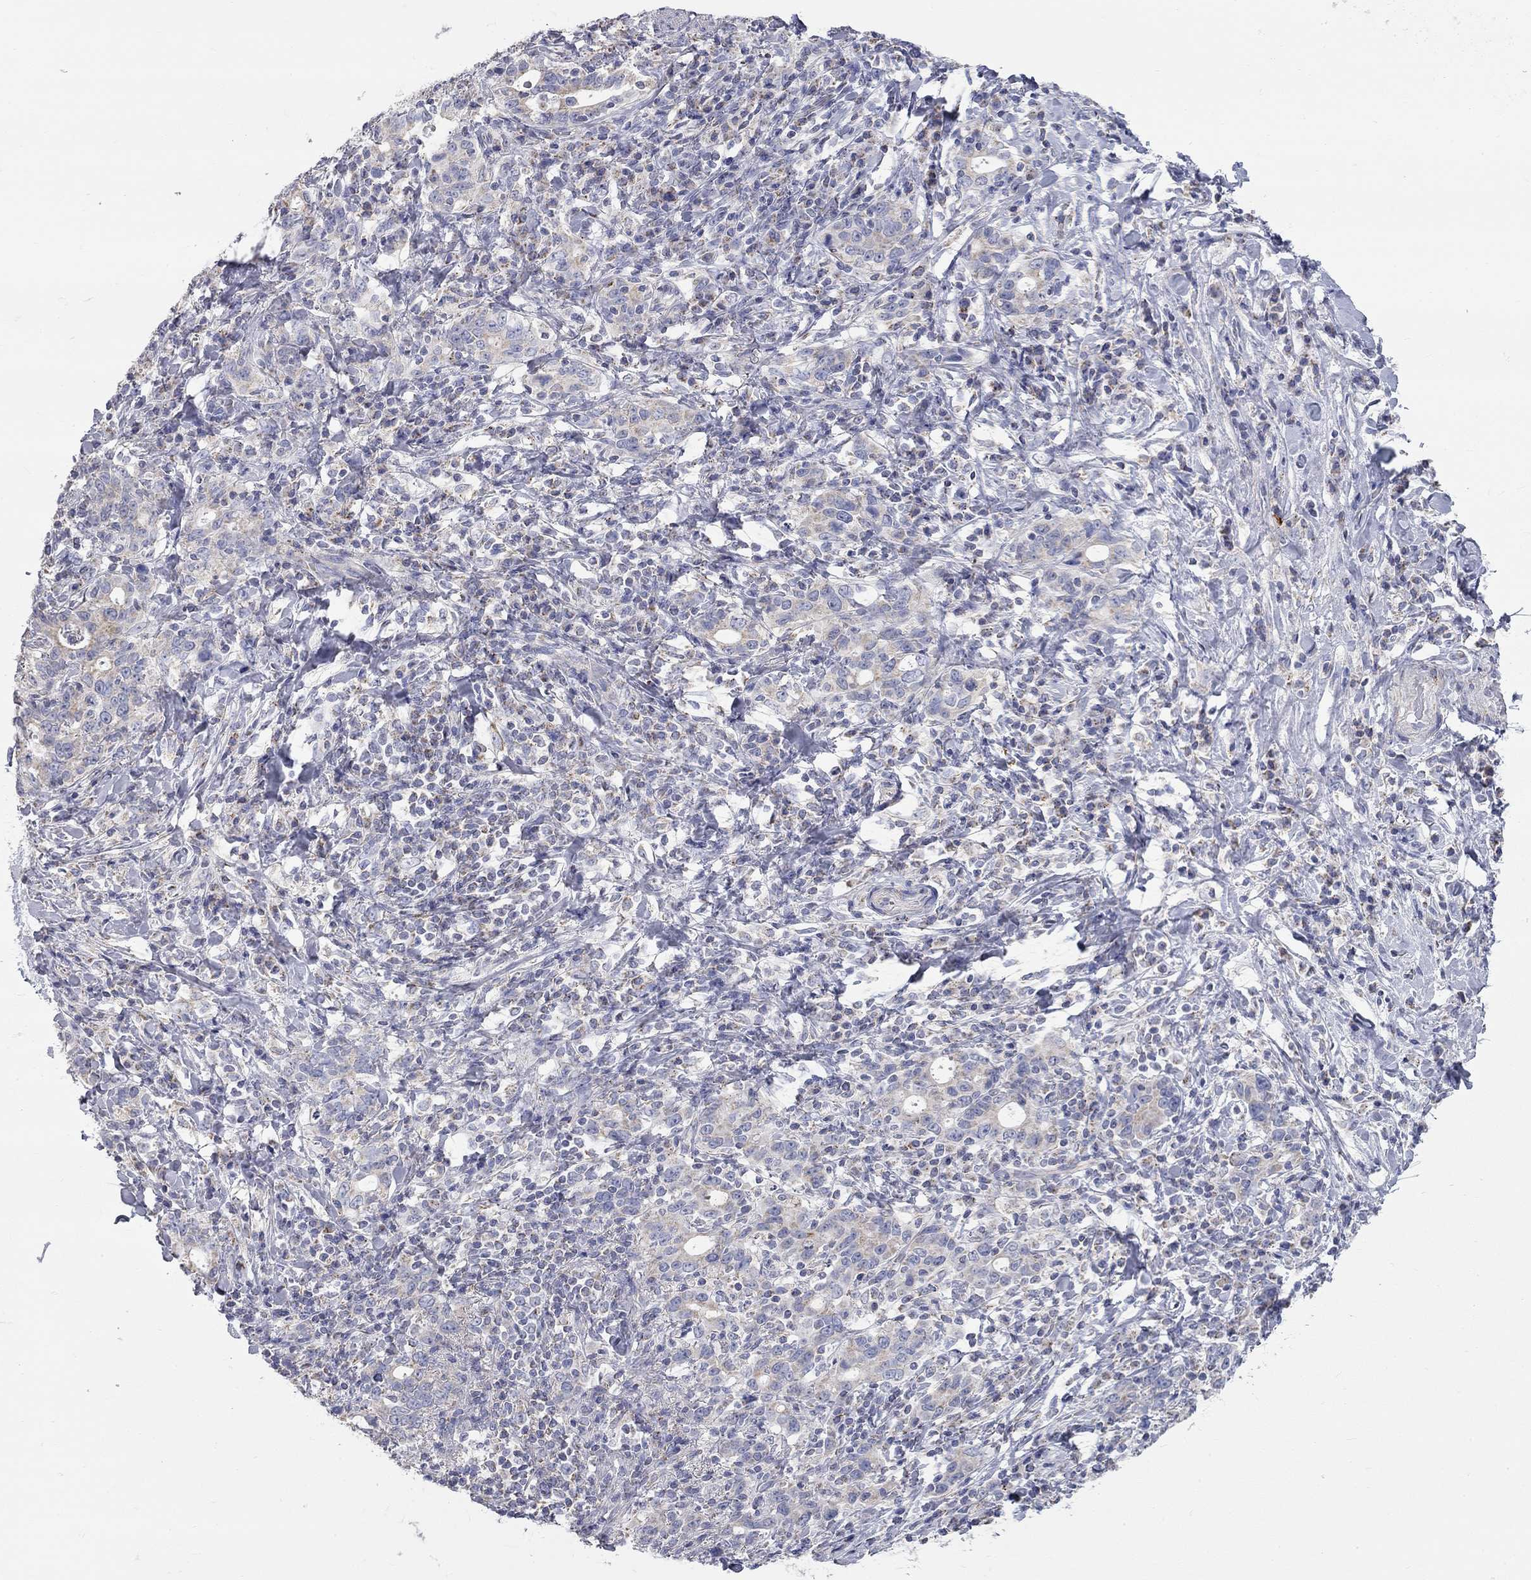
{"staining": {"intensity": "weak", "quantity": "<25%", "location": "cytoplasmic/membranous"}, "tissue": "stomach cancer", "cell_type": "Tumor cells", "image_type": "cancer", "snomed": [{"axis": "morphology", "description": "Adenocarcinoma, NOS"}, {"axis": "topography", "description": "Stomach"}], "caption": "Stomach cancer stained for a protein using immunohistochemistry (IHC) displays no staining tumor cells.", "gene": "CFAP161", "patient": {"sex": "male", "age": 79}}